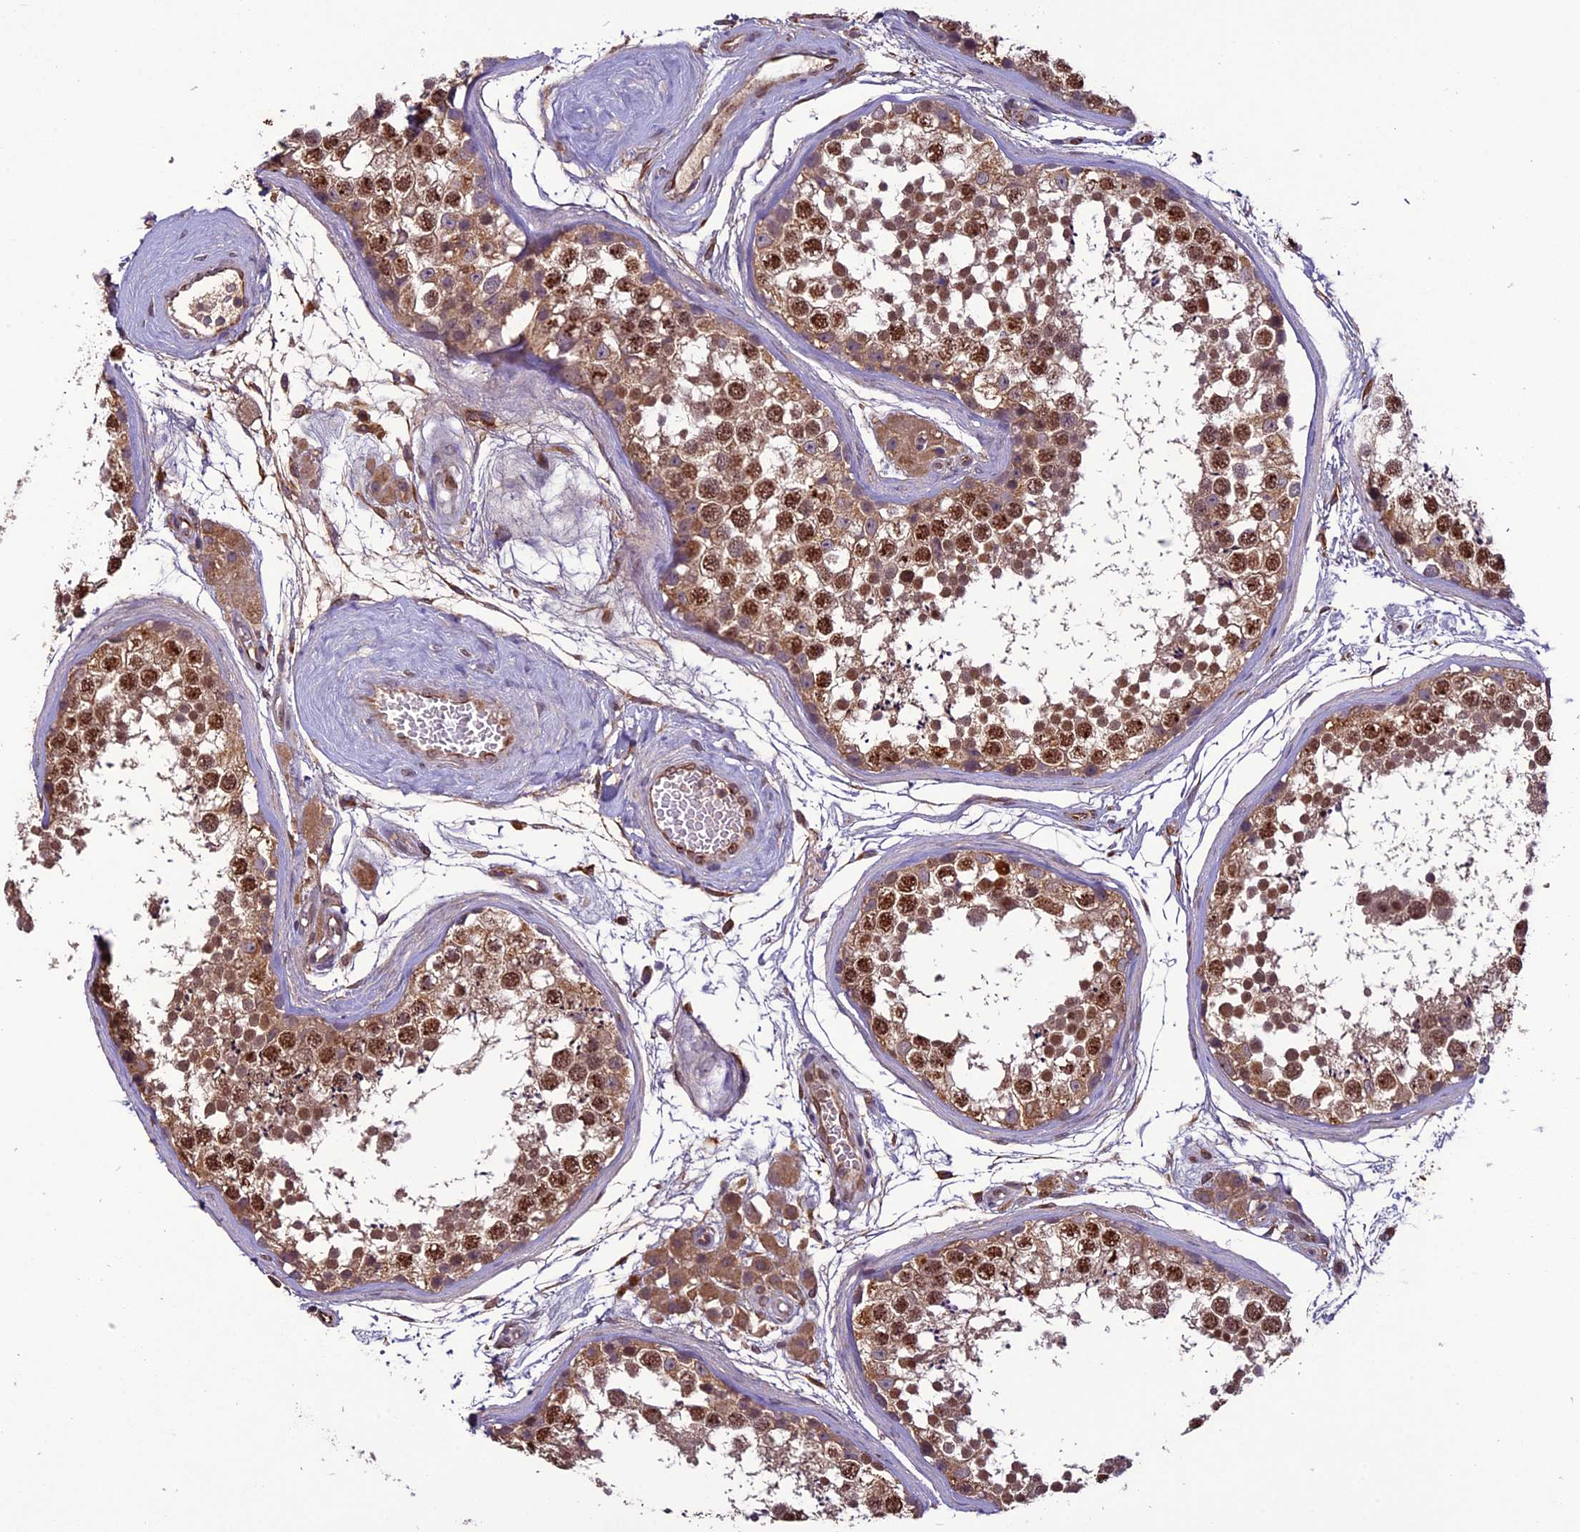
{"staining": {"intensity": "strong", "quantity": ">75%", "location": "nuclear"}, "tissue": "testis", "cell_type": "Cells in seminiferous ducts", "image_type": "normal", "snomed": [{"axis": "morphology", "description": "Normal tissue, NOS"}, {"axis": "topography", "description": "Testis"}], "caption": "Immunohistochemical staining of unremarkable testis reveals high levels of strong nuclear positivity in about >75% of cells in seminiferous ducts. The protein of interest is stained brown, and the nuclei are stained in blue (DAB (3,3'-diaminobenzidine) IHC with brightfield microscopy, high magnification).", "gene": "C3orf70", "patient": {"sex": "male", "age": 56}}